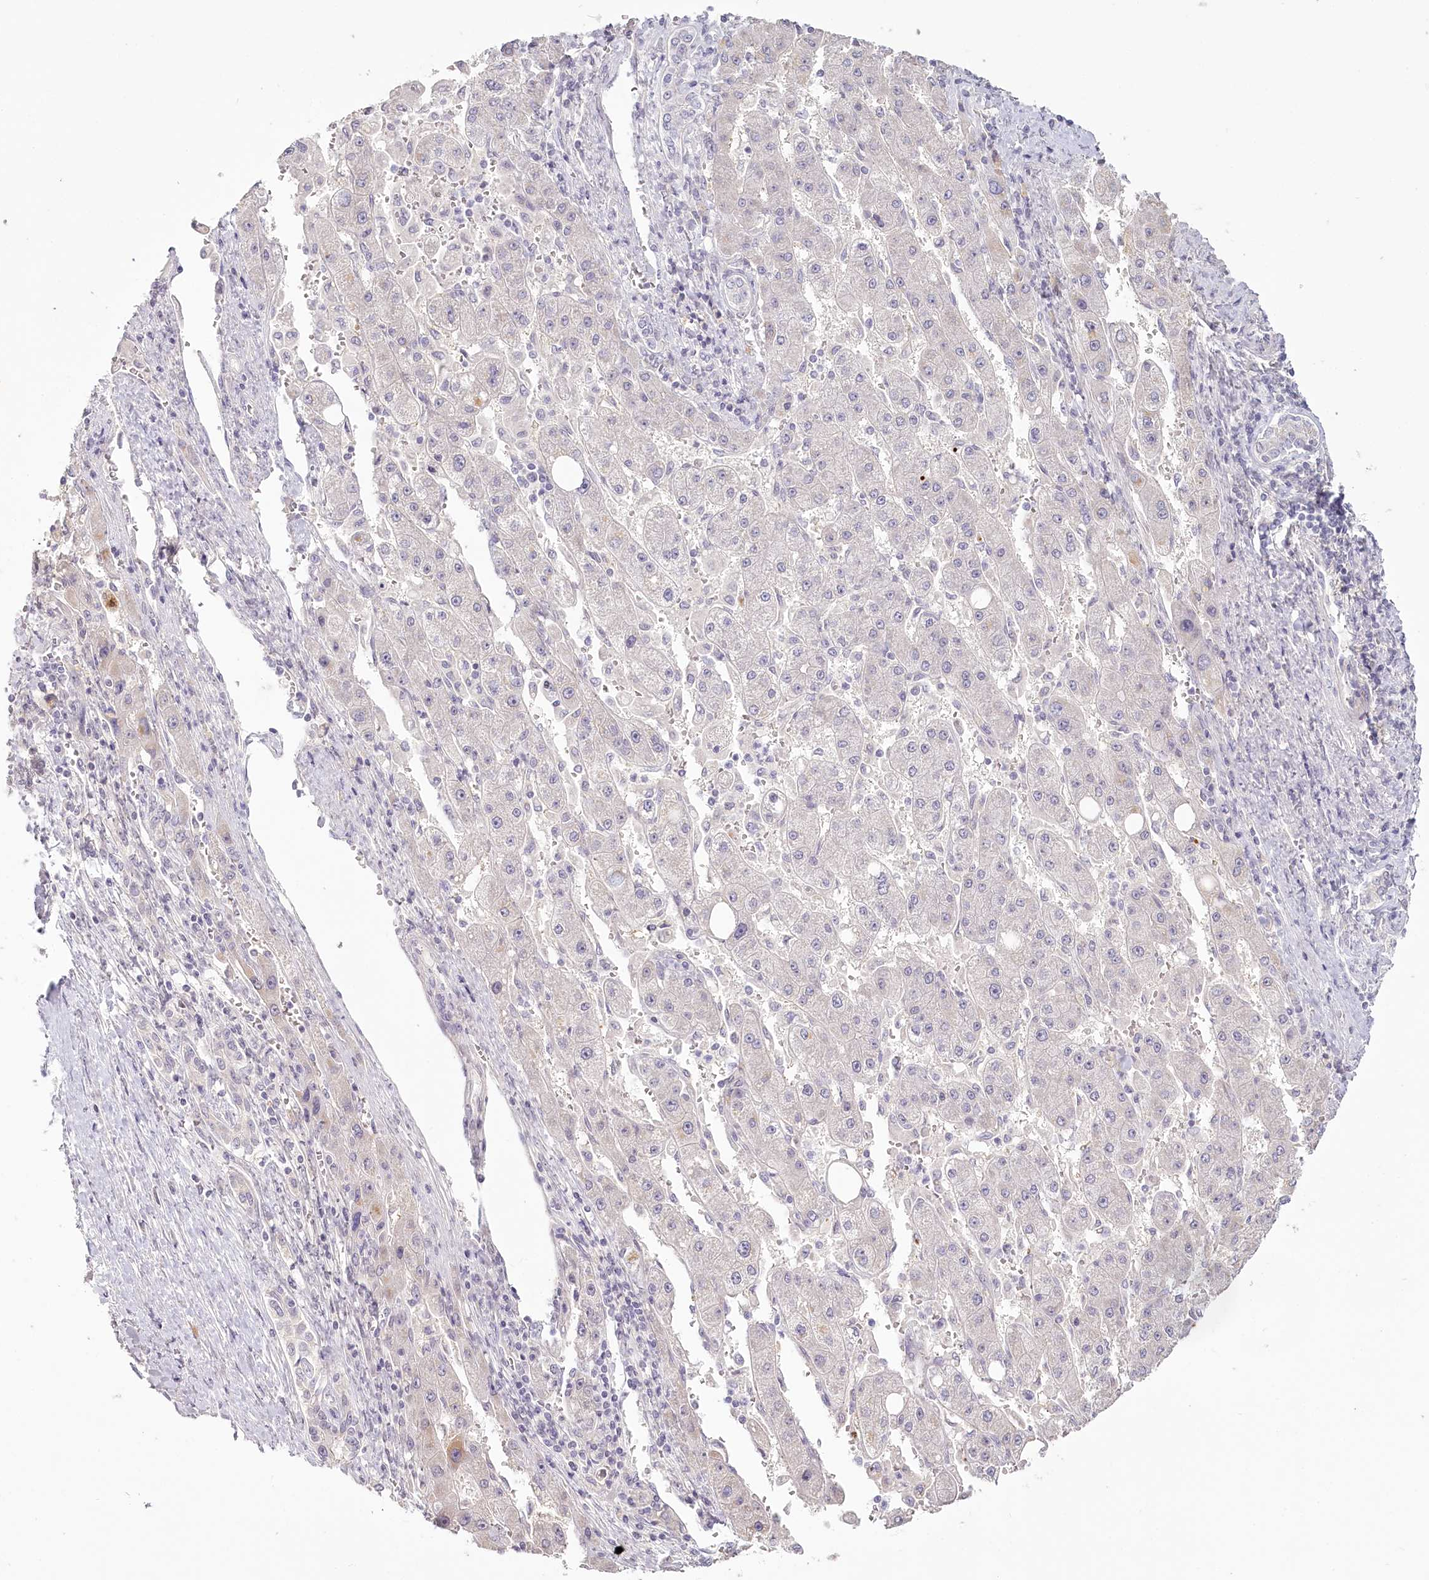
{"staining": {"intensity": "negative", "quantity": "none", "location": "none"}, "tissue": "liver cancer", "cell_type": "Tumor cells", "image_type": "cancer", "snomed": [{"axis": "morphology", "description": "Carcinoma, Hepatocellular, NOS"}, {"axis": "topography", "description": "Liver"}], "caption": "Immunohistochemistry (IHC) of liver cancer (hepatocellular carcinoma) exhibits no staining in tumor cells.", "gene": "USP11", "patient": {"sex": "female", "age": 73}}